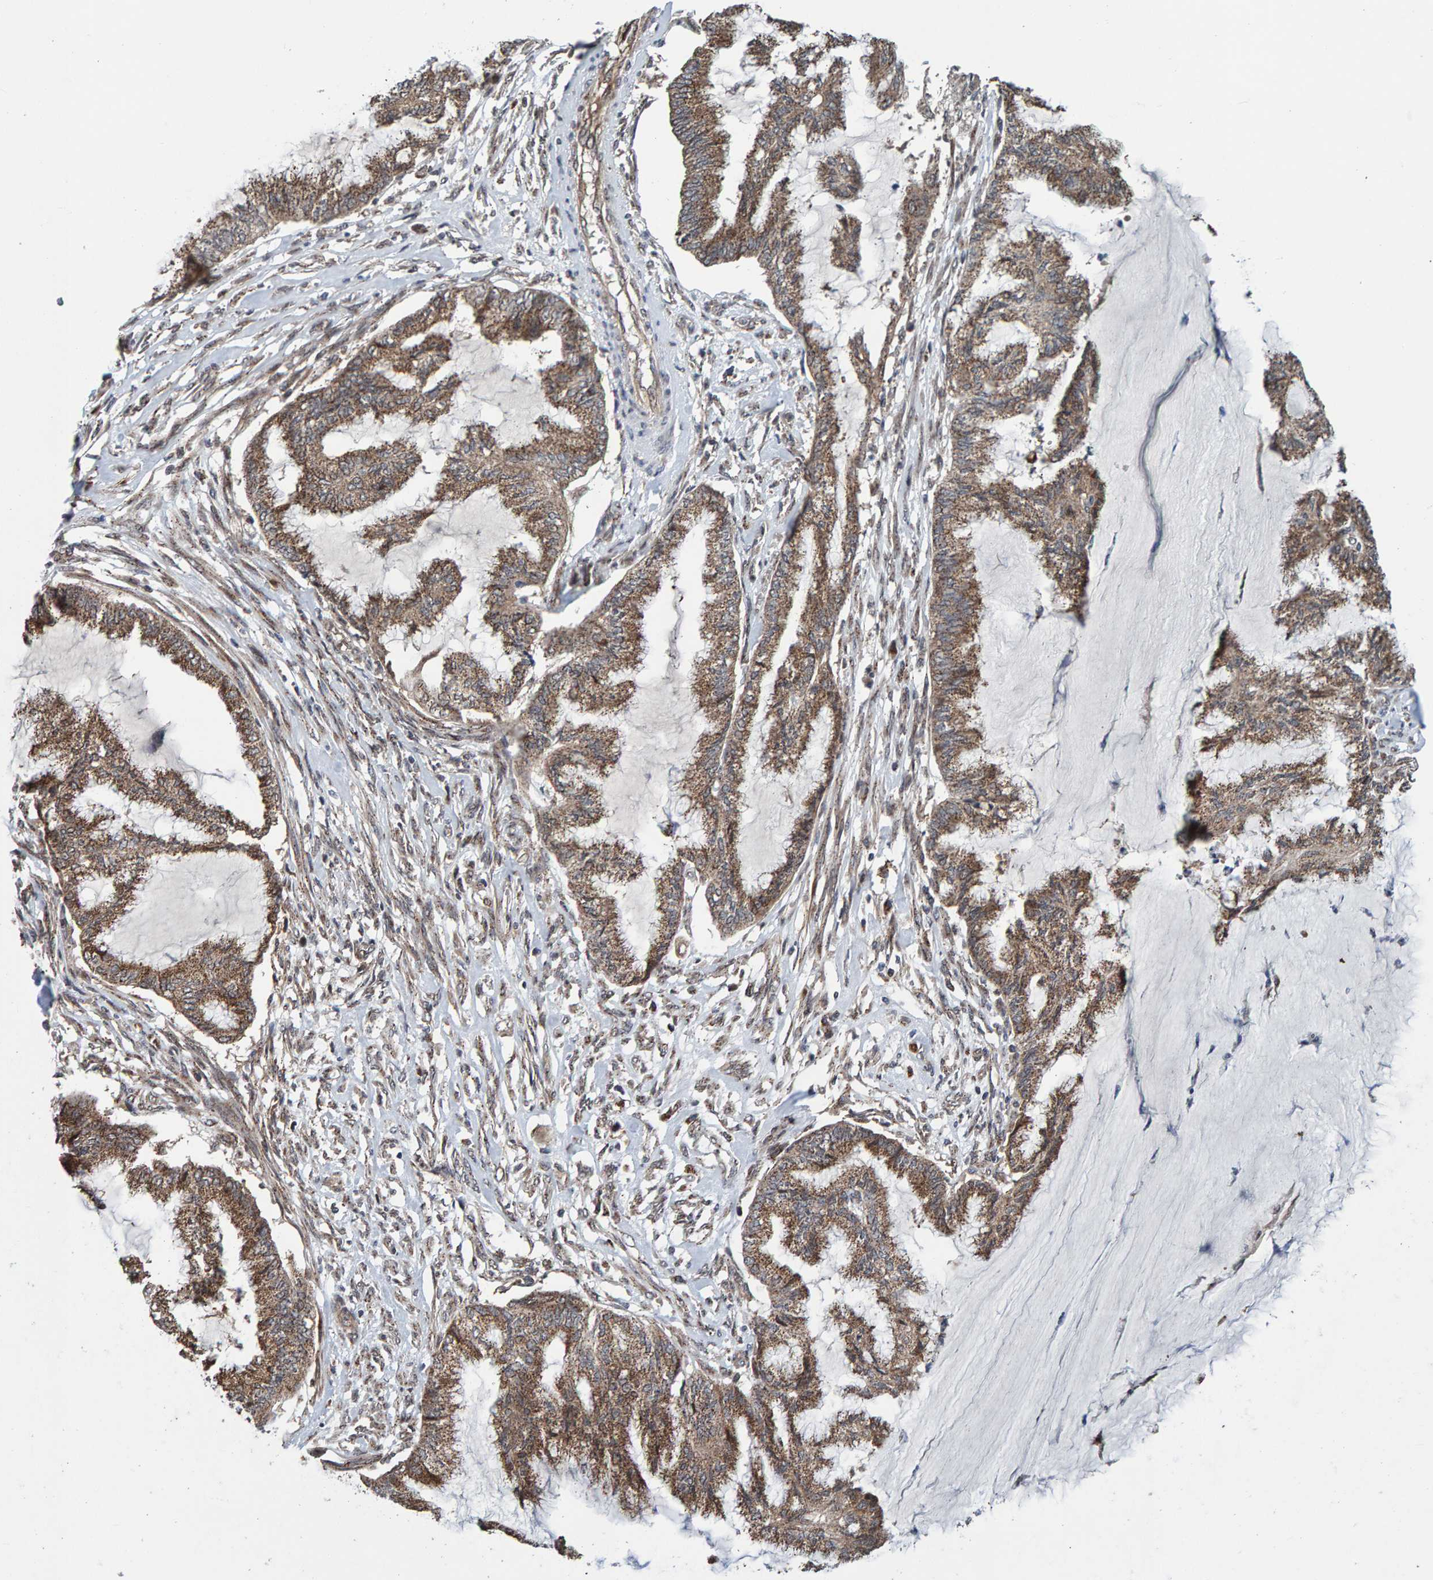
{"staining": {"intensity": "moderate", "quantity": ">75%", "location": "cytoplasmic/membranous"}, "tissue": "endometrial cancer", "cell_type": "Tumor cells", "image_type": "cancer", "snomed": [{"axis": "morphology", "description": "Adenocarcinoma, NOS"}, {"axis": "topography", "description": "Endometrium"}], "caption": "Tumor cells reveal medium levels of moderate cytoplasmic/membranous expression in approximately >75% of cells in endometrial adenocarcinoma. (Stains: DAB in brown, nuclei in blue, Microscopy: brightfield microscopy at high magnification).", "gene": "CCDC25", "patient": {"sex": "female", "age": 86}}